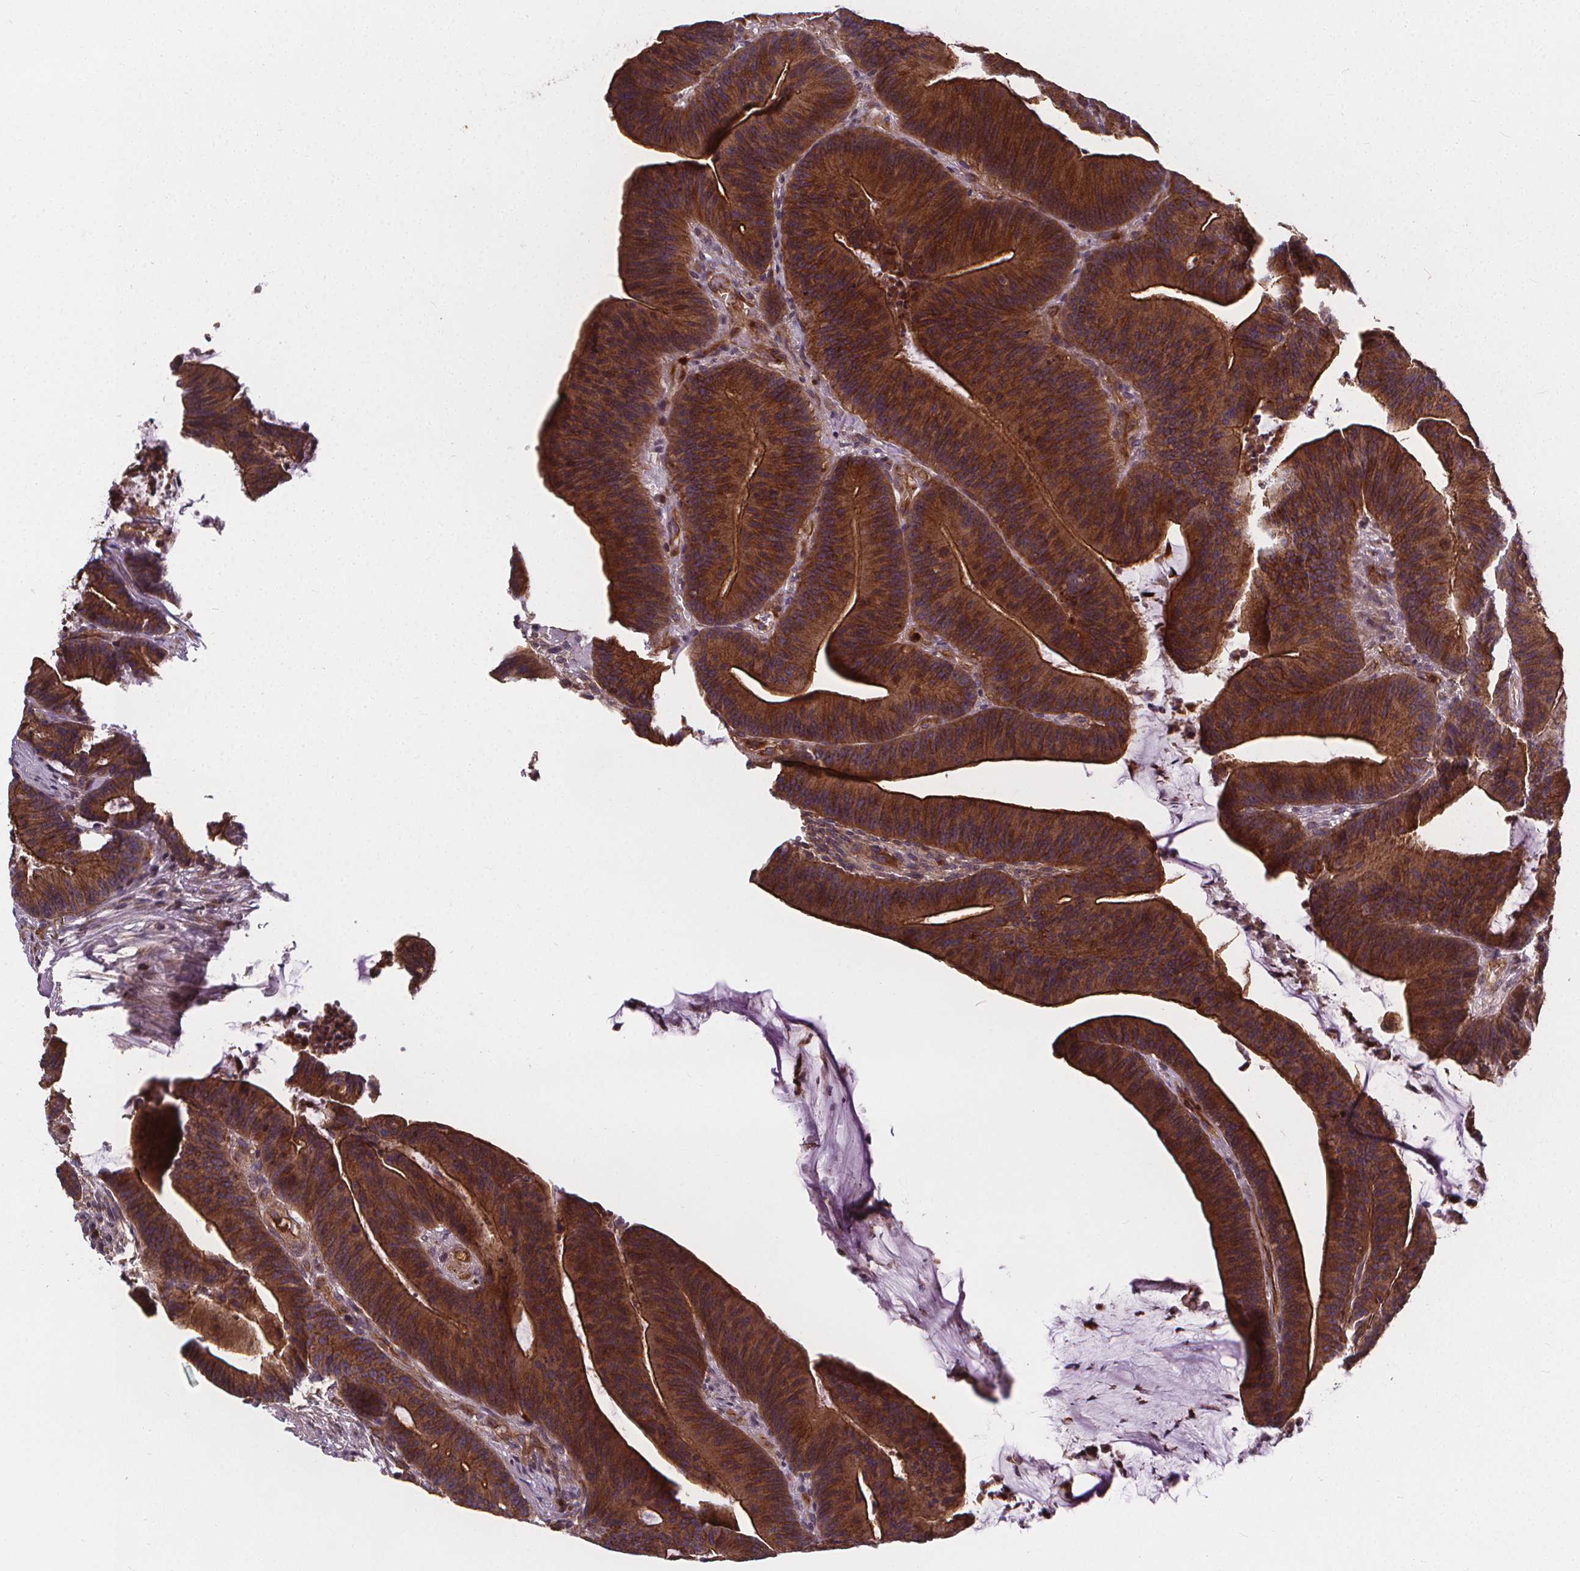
{"staining": {"intensity": "strong", "quantity": ">75%", "location": "cytoplasmic/membranous"}, "tissue": "colorectal cancer", "cell_type": "Tumor cells", "image_type": "cancer", "snomed": [{"axis": "morphology", "description": "Adenocarcinoma, NOS"}, {"axis": "topography", "description": "Colon"}], "caption": "Protein expression analysis of colorectal cancer (adenocarcinoma) shows strong cytoplasmic/membranous staining in approximately >75% of tumor cells. (DAB (3,3'-diaminobenzidine) IHC, brown staining for protein, blue staining for nuclei).", "gene": "CLINT1", "patient": {"sex": "female", "age": 78}}